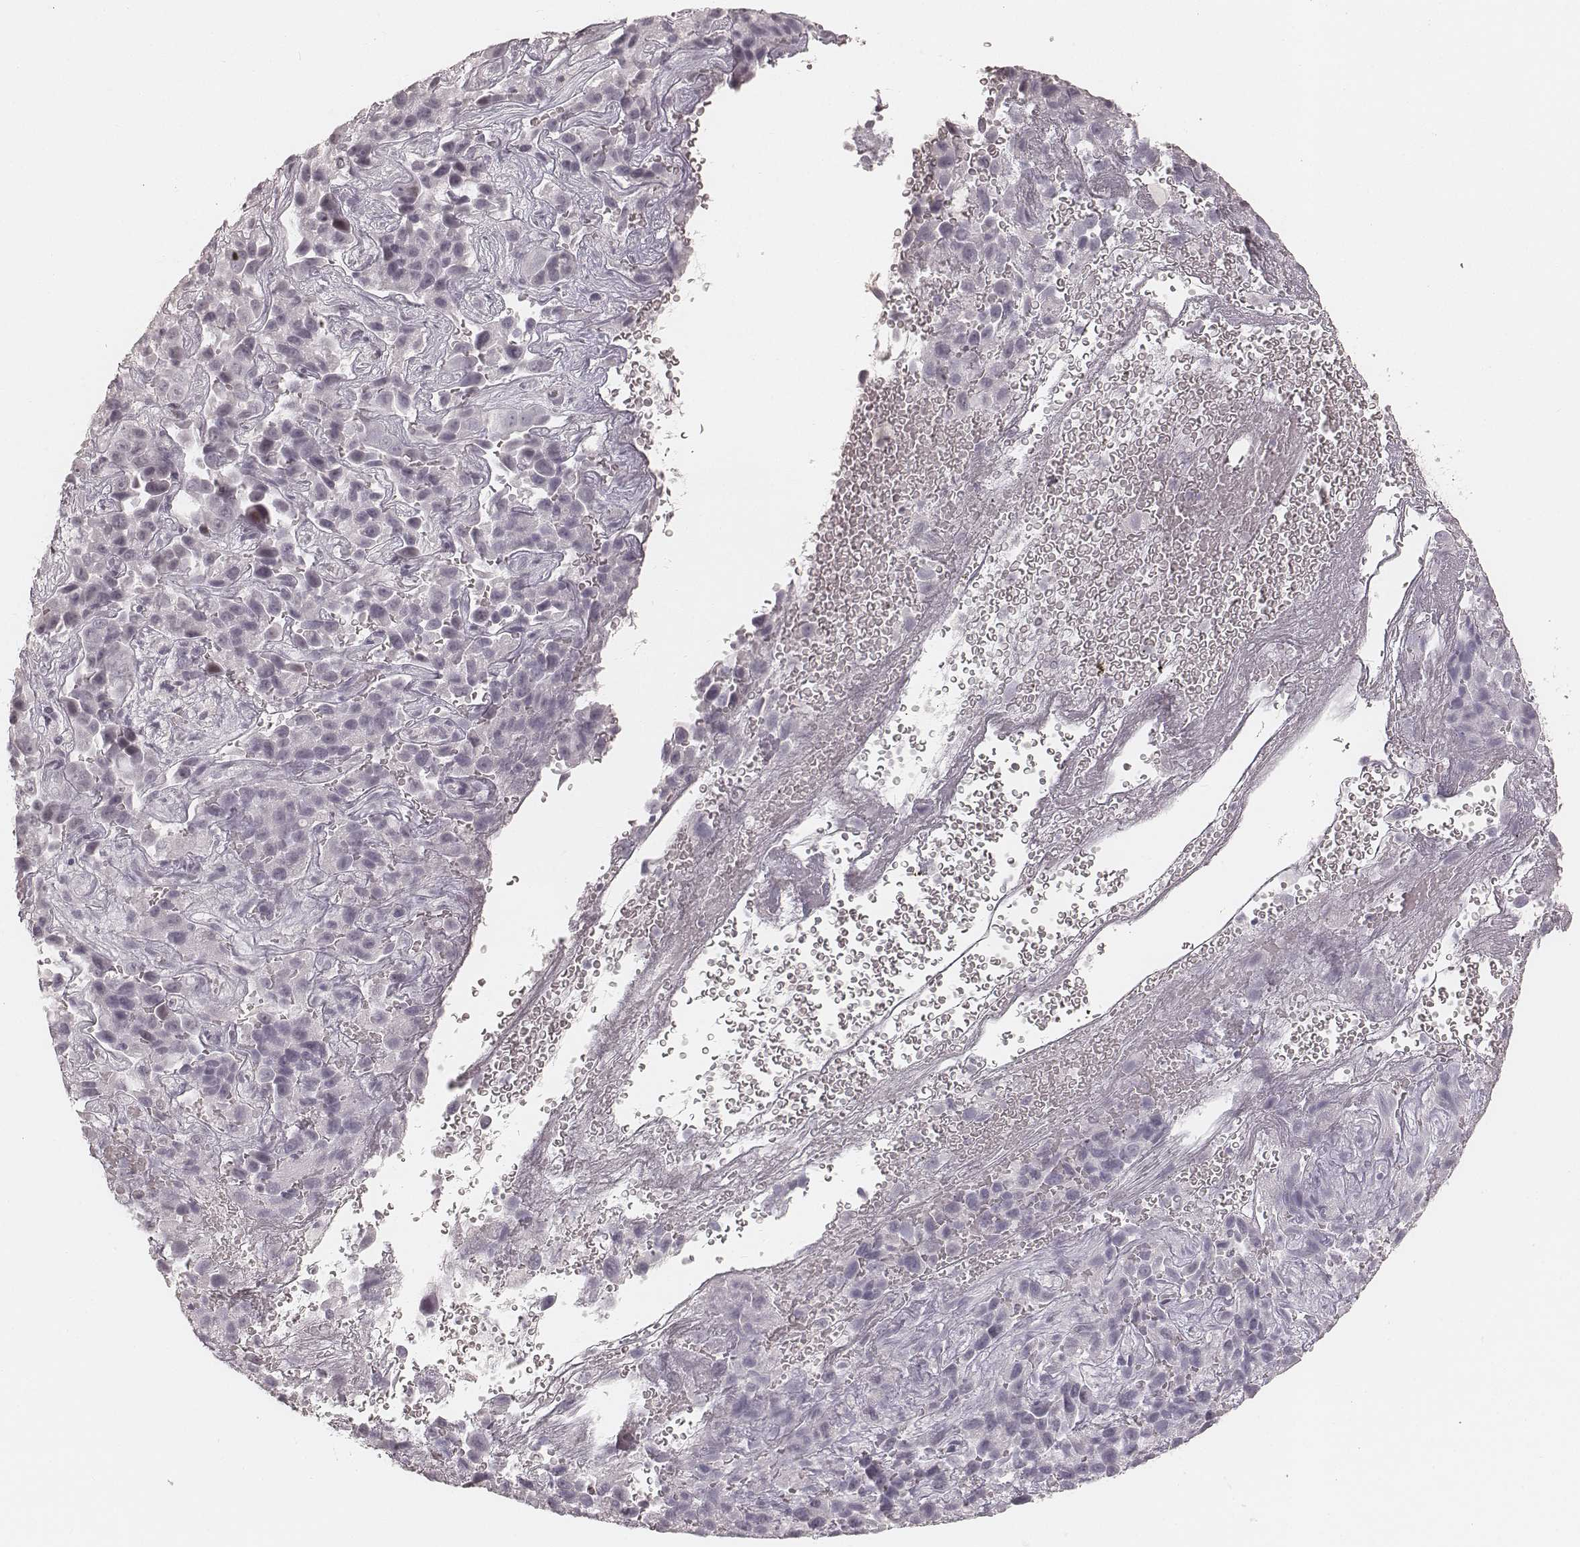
{"staining": {"intensity": "negative", "quantity": "none", "location": "none"}, "tissue": "liver cancer", "cell_type": "Tumor cells", "image_type": "cancer", "snomed": [{"axis": "morphology", "description": "Cholangiocarcinoma"}, {"axis": "topography", "description": "Liver"}], "caption": "Immunohistochemical staining of liver cancer shows no significant positivity in tumor cells. (DAB (3,3'-diaminobenzidine) immunohistochemistry, high magnification).", "gene": "TEX37", "patient": {"sex": "female", "age": 52}}